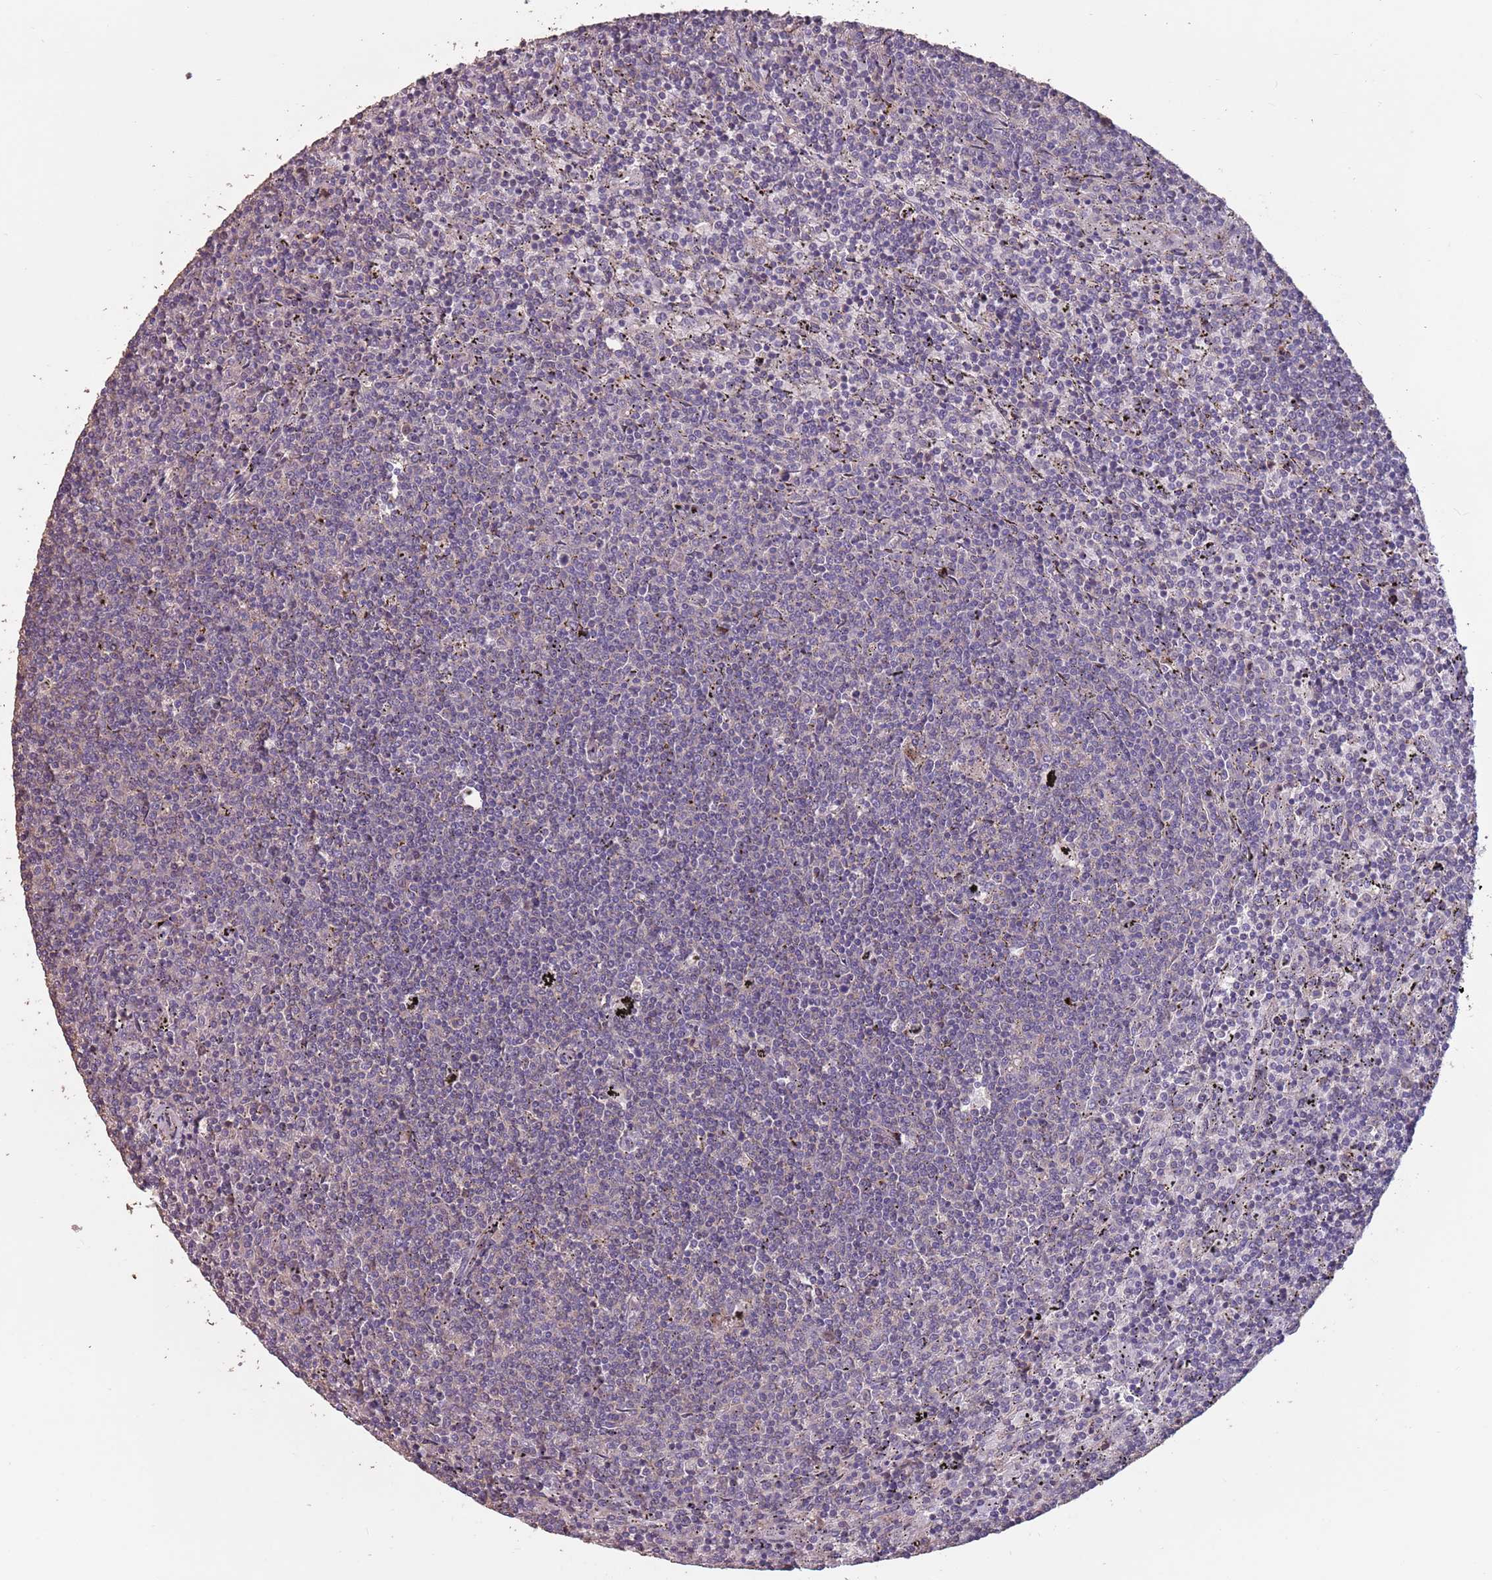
{"staining": {"intensity": "negative", "quantity": "none", "location": "none"}, "tissue": "lymphoma", "cell_type": "Tumor cells", "image_type": "cancer", "snomed": [{"axis": "morphology", "description": "Malignant lymphoma, non-Hodgkin's type, Low grade"}, {"axis": "topography", "description": "Spleen"}], "caption": "Tumor cells show no significant protein staining in lymphoma. The staining was performed using DAB (3,3'-diaminobenzidine) to visualize the protein expression in brown, while the nuclei were stained in blue with hematoxylin (Magnification: 20x).", "gene": "MBD3L1", "patient": {"sex": "female", "age": 50}}